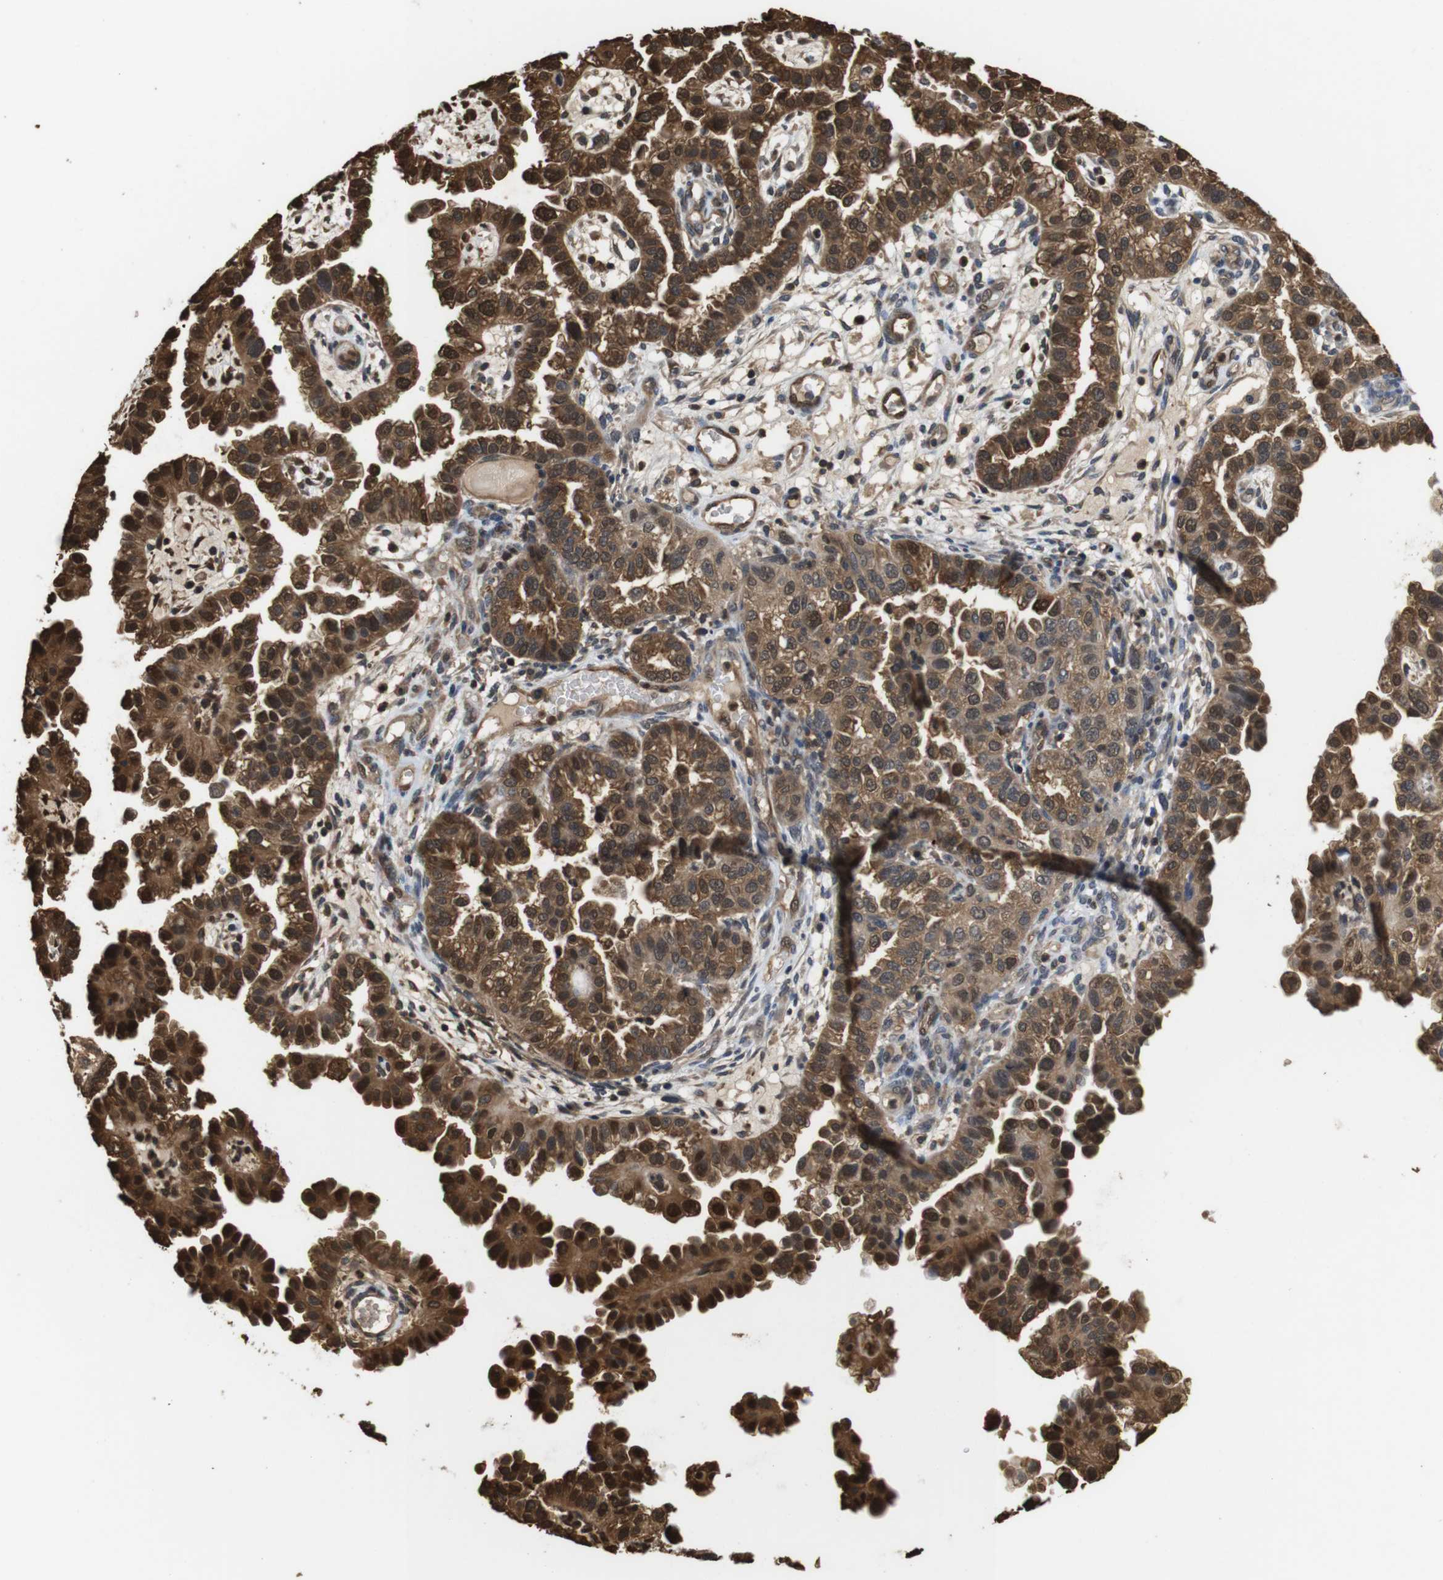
{"staining": {"intensity": "moderate", "quantity": ">75%", "location": "cytoplasmic/membranous,nuclear"}, "tissue": "endometrial cancer", "cell_type": "Tumor cells", "image_type": "cancer", "snomed": [{"axis": "morphology", "description": "Adenocarcinoma, NOS"}, {"axis": "topography", "description": "Endometrium"}], "caption": "Immunohistochemistry of human endometrial cancer (adenocarcinoma) exhibits medium levels of moderate cytoplasmic/membranous and nuclear staining in about >75% of tumor cells. Using DAB (brown) and hematoxylin (blue) stains, captured at high magnification using brightfield microscopy.", "gene": "LDHA", "patient": {"sex": "female", "age": 85}}